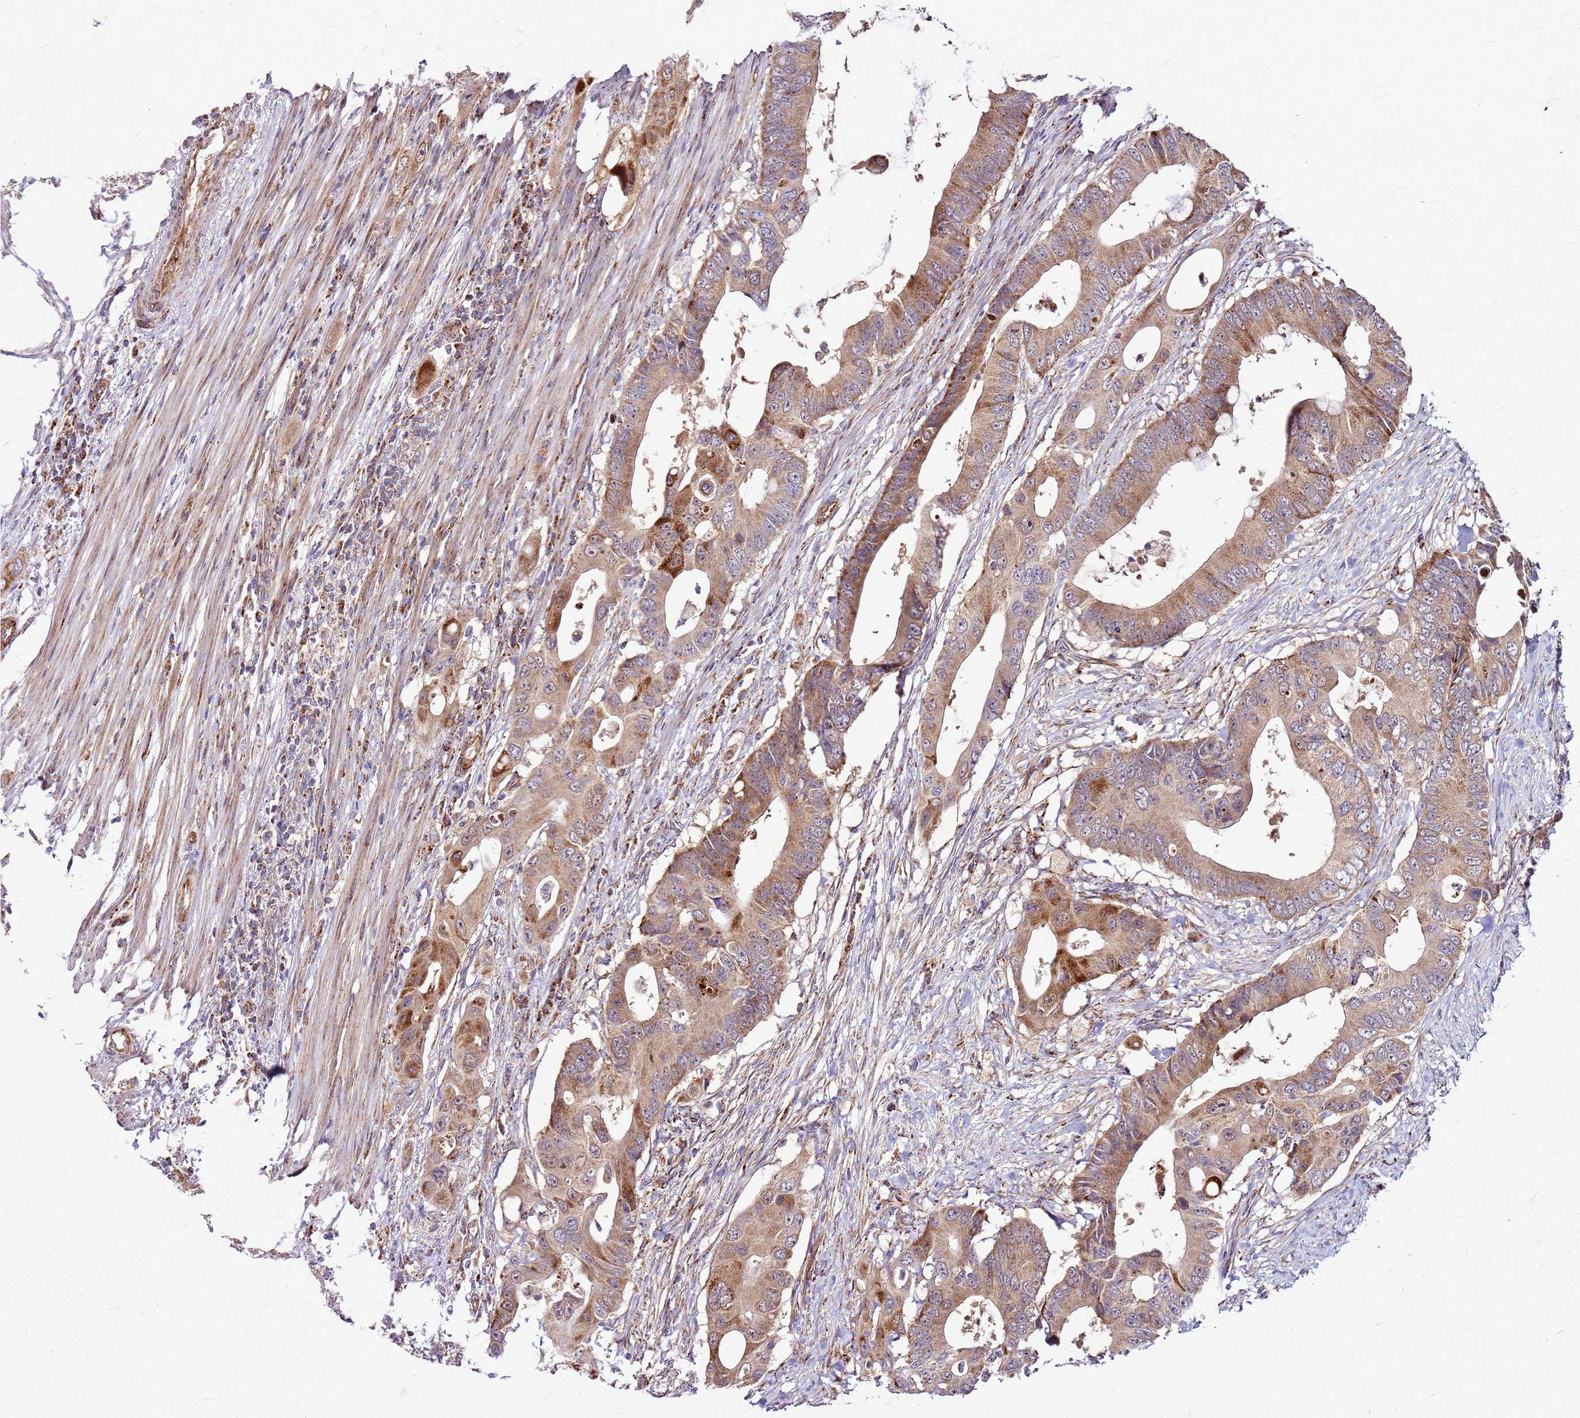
{"staining": {"intensity": "moderate", "quantity": ">75%", "location": "cytoplasmic/membranous"}, "tissue": "colorectal cancer", "cell_type": "Tumor cells", "image_type": "cancer", "snomed": [{"axis": "morphology", "description": "Adenocarcinoma, NOS"}, {"axis": "topography", "description": "Colon"}], "caption": "Moderate cytoplasmic/membranous staining is seen in about >75% of tumor cells in colorectal cancer. (DAB = brown stain, brightfield microscopy at high magnification).", "gene": "OR51T1", "patient": {"sex": "male", "age": 71}}